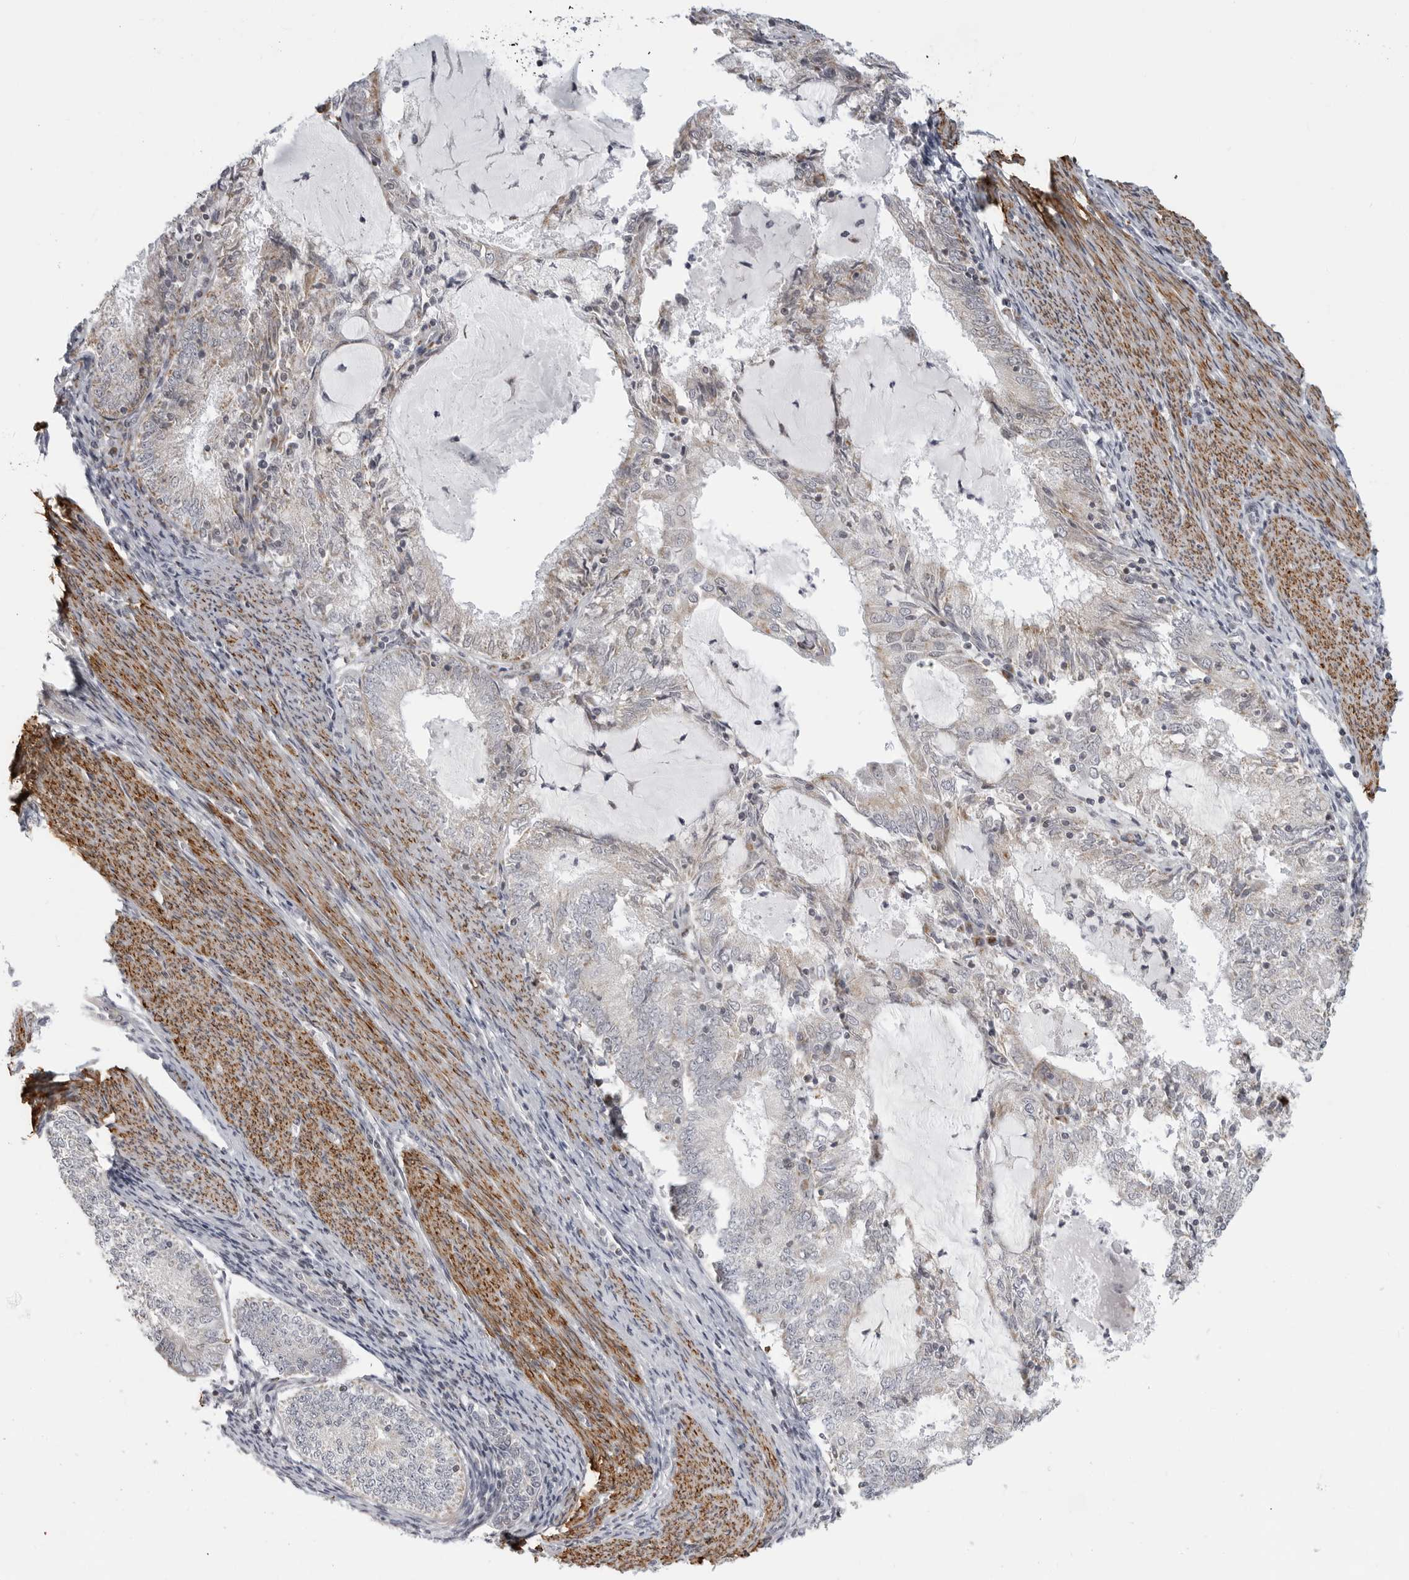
{"staining": {"intensity": "negative", "quantity": "none", "location": "none"}, "tissue": "endometrial cancer", "cell_type": "Tumor cells", "image_type": "cancer", "snomed": [{"axis": "morphology", "description": "Adenocarcinoma, NOS"}, {"axis": "topography", "description": "Endometrium"}], "caption": "Immunohistochemistry (IHC) image of neoplastic tissue: endometrial cancer stained with DAB exhibits no significant protein staining in tumor cells.", "gene": "MAP7D1", "patient": {"sex": "female", "age": 57}}